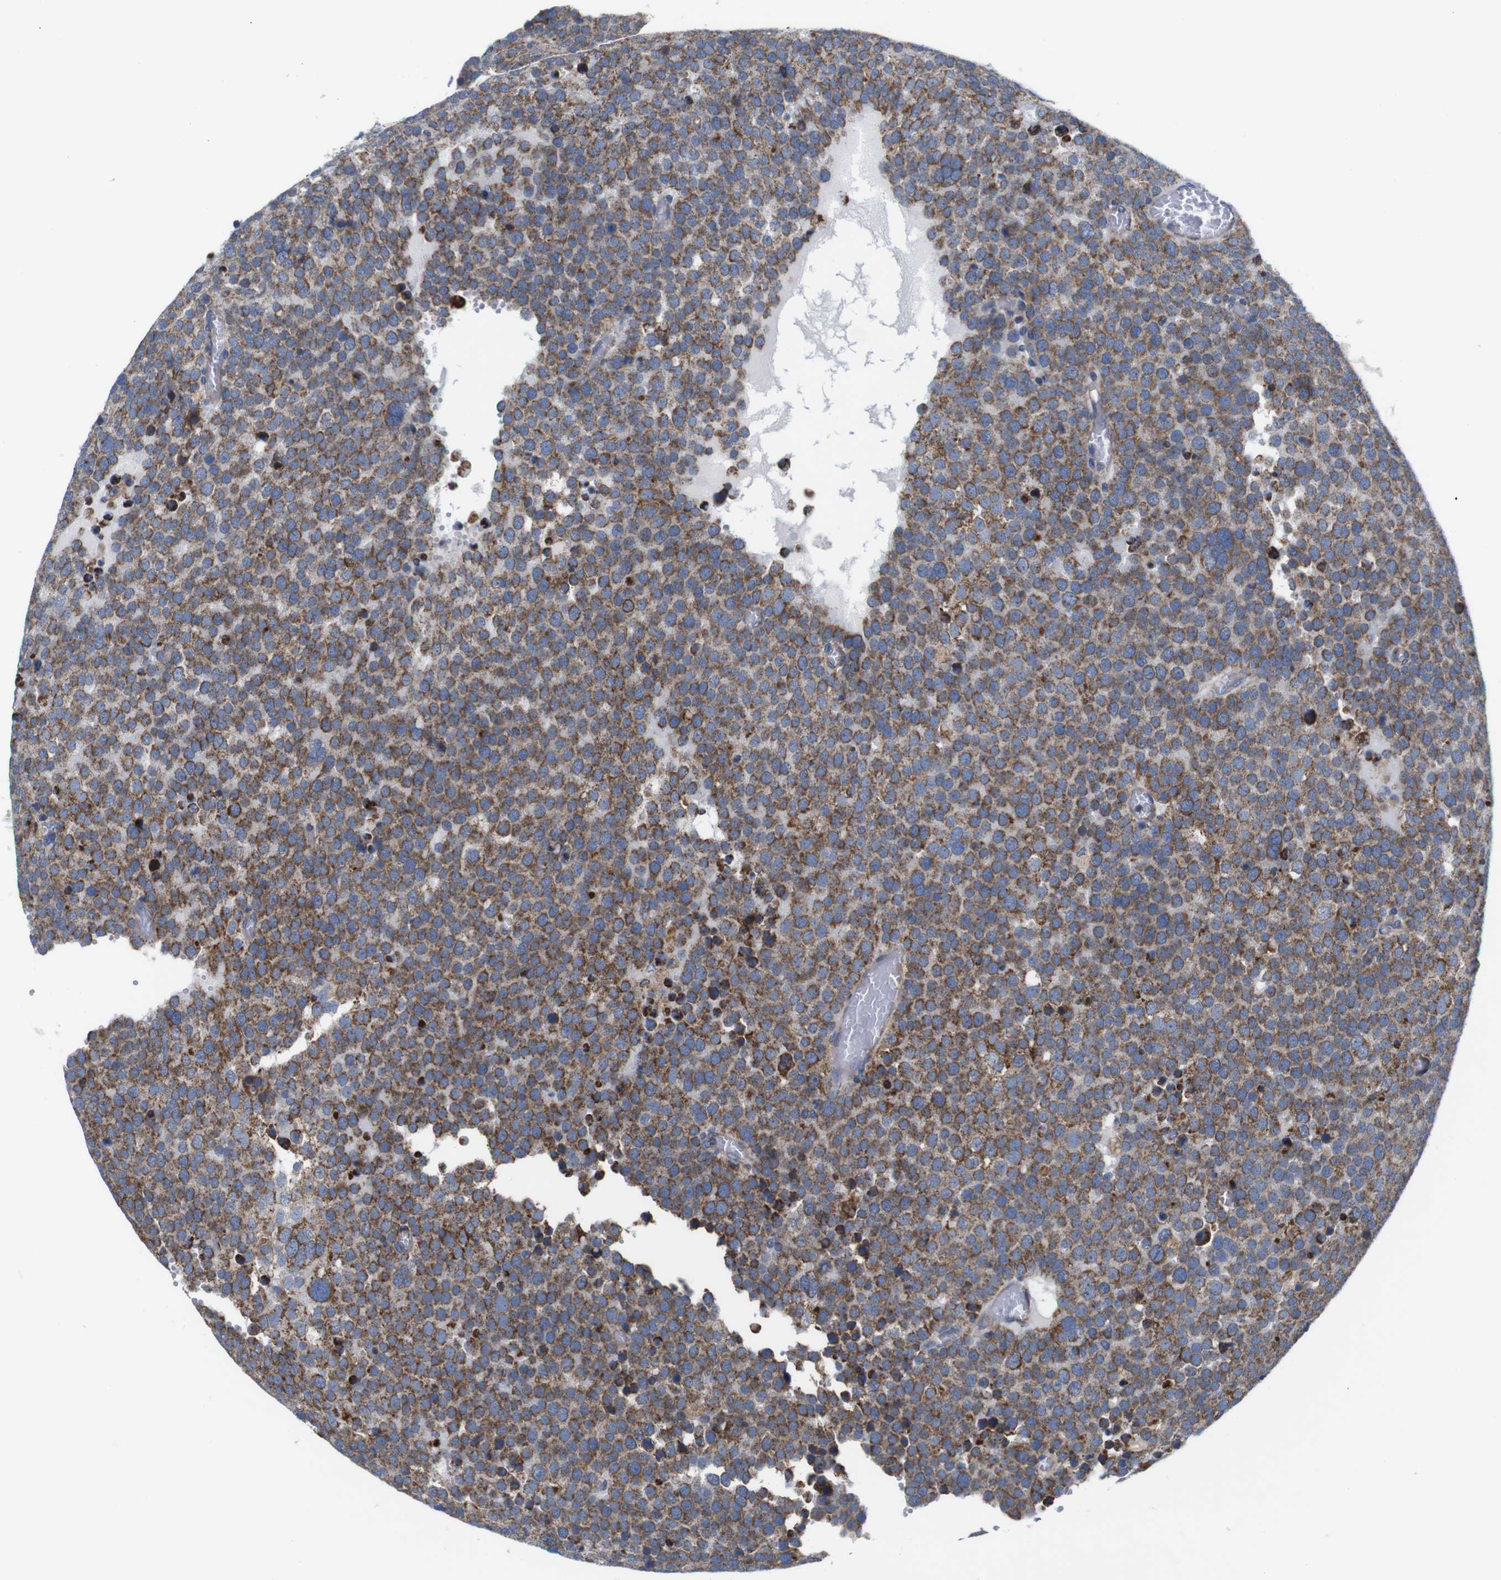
{"staining": {"intensity": "moderate", "quantity": ">75%", "location": "cytoplasmic/membranous"}, "tissue": "testis cancer", "cell_type": "Tumor cells", "image_type": "cancer", "snomed": [{"axis": "morphology", "description": "Normal tissue, NOS"}, {"axis": "morphology", "description": "Seminoma, NOS"}, {"axis": "topography", "description": "Testis"}], "caption": "Protein staining exhibits moderate cytoplasmic/membranous expression in approximately >75% of tumor cells in seminoma (testis).", "gene": "PDCD1LG2", "patient": {"sex": "male", "age": 71}}